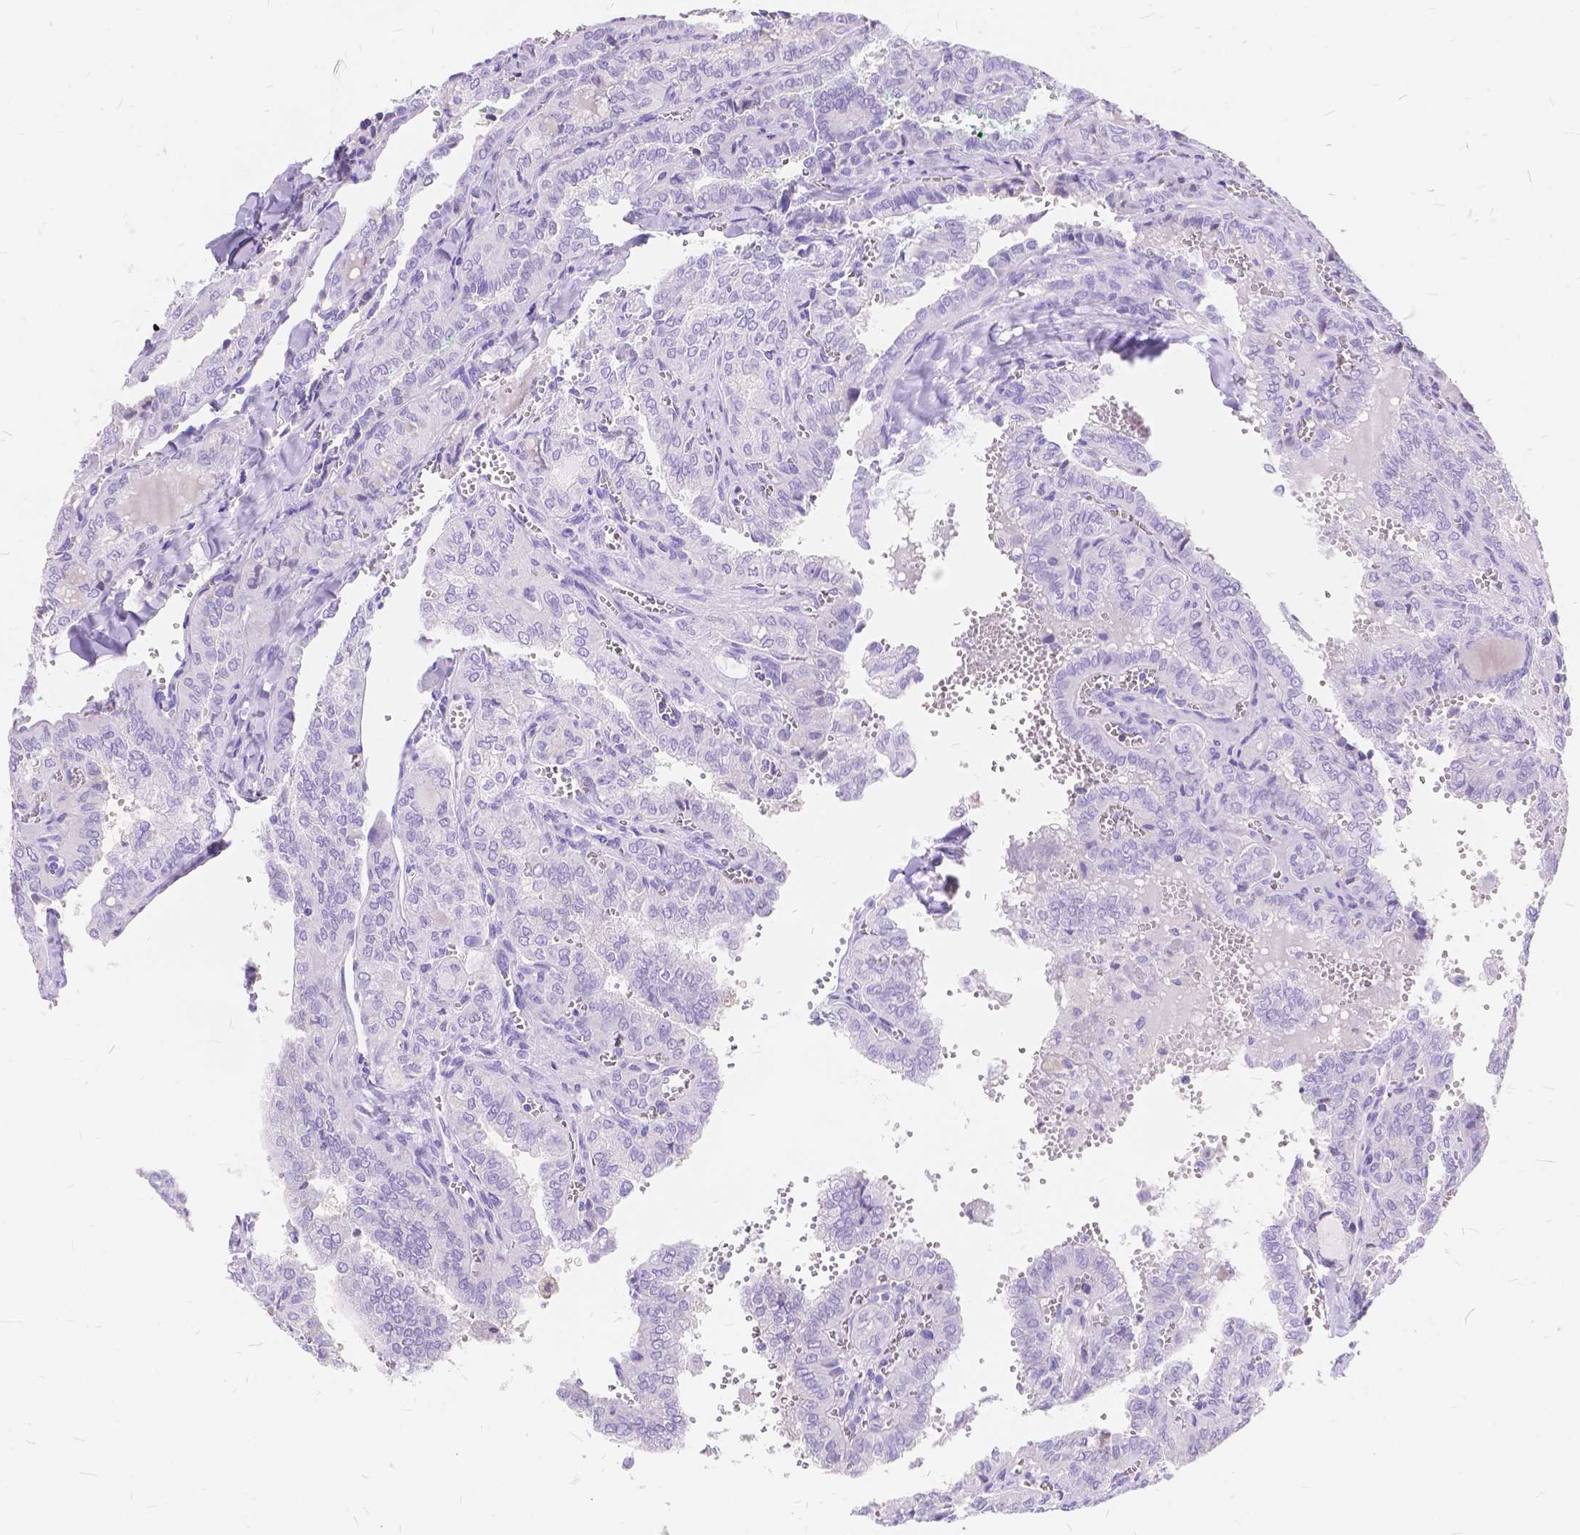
{"staining": {"intensity": "negative", "quantity": "none", "location": "none"}, "tissue": "thyroid cancer", "cell_type": "Tumor cells", "image_type": "cancer", "snomed": [{"axis": "morphology", "description": "Papillary adenocarcinoma, NOS"}, {"axis": "topography", "description": "Thyroid gland"}], "caption": "This is an IHC photomicrograph of papillary adenocarcinoma (thyroid). There is no positivity in tumor cells.", "gene": "FOXL2", "patient": {"sex": "female", "age": 41}}